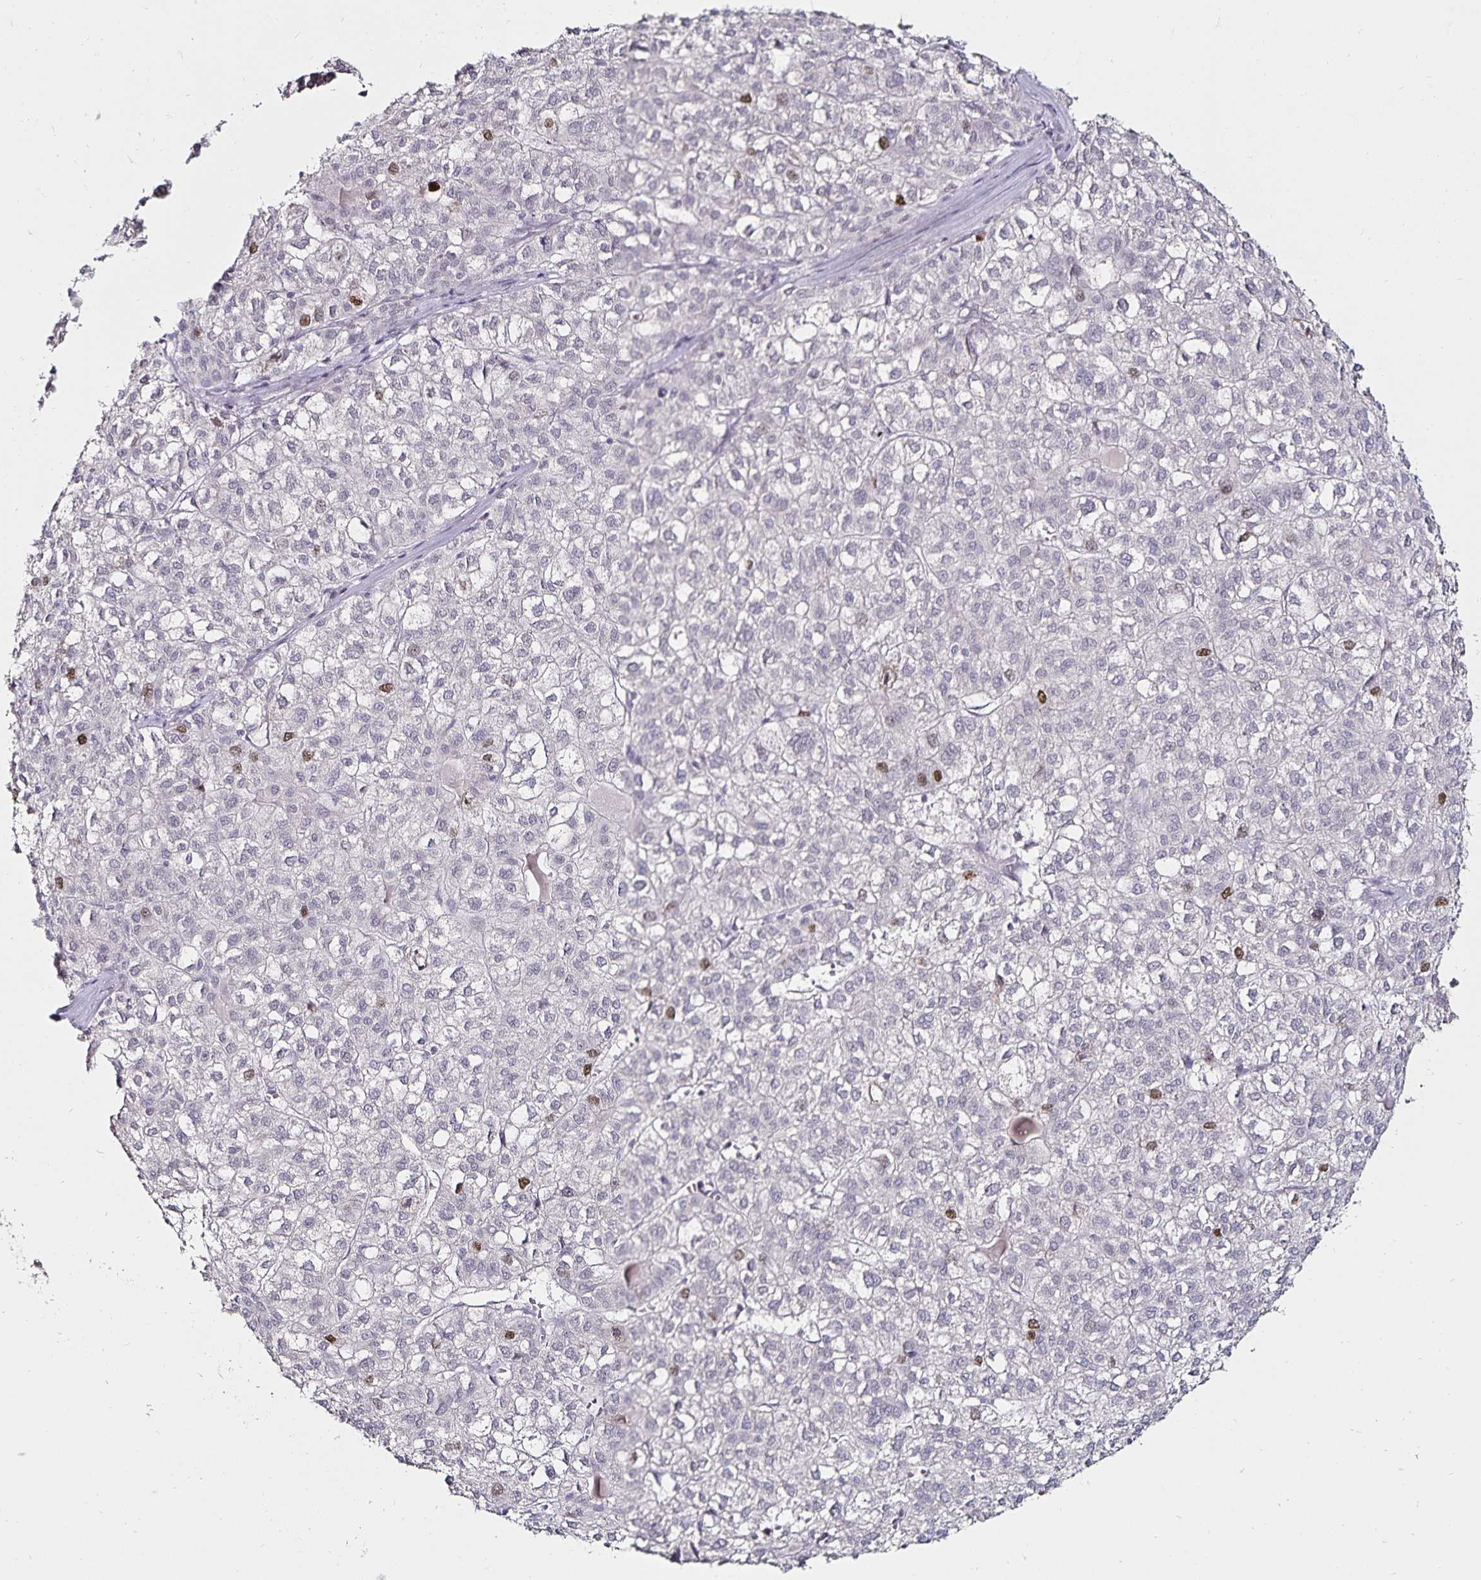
{"staining": {"intensity": "moderate", "quantity": "<25%", "location": "nuclear"}, "tissue": "liver cancer", "cell_type": "Tumor cells", "image_type": "cancer", "snomed": [{"axis": "morphology", "description": "Carcinoma, Hepatocellular, NOS"}, {"axis": "topography", "description": "Liver"}], "caption": "Liver hepatocellular carcinoma stained with DAB immunohistochemistry (IHC) demonstrates low levels of moderate nuclear expression in approximately <25% of tumor cells.", "gene": "ANLN", "patient": {"sex": "female", "age": 43}}